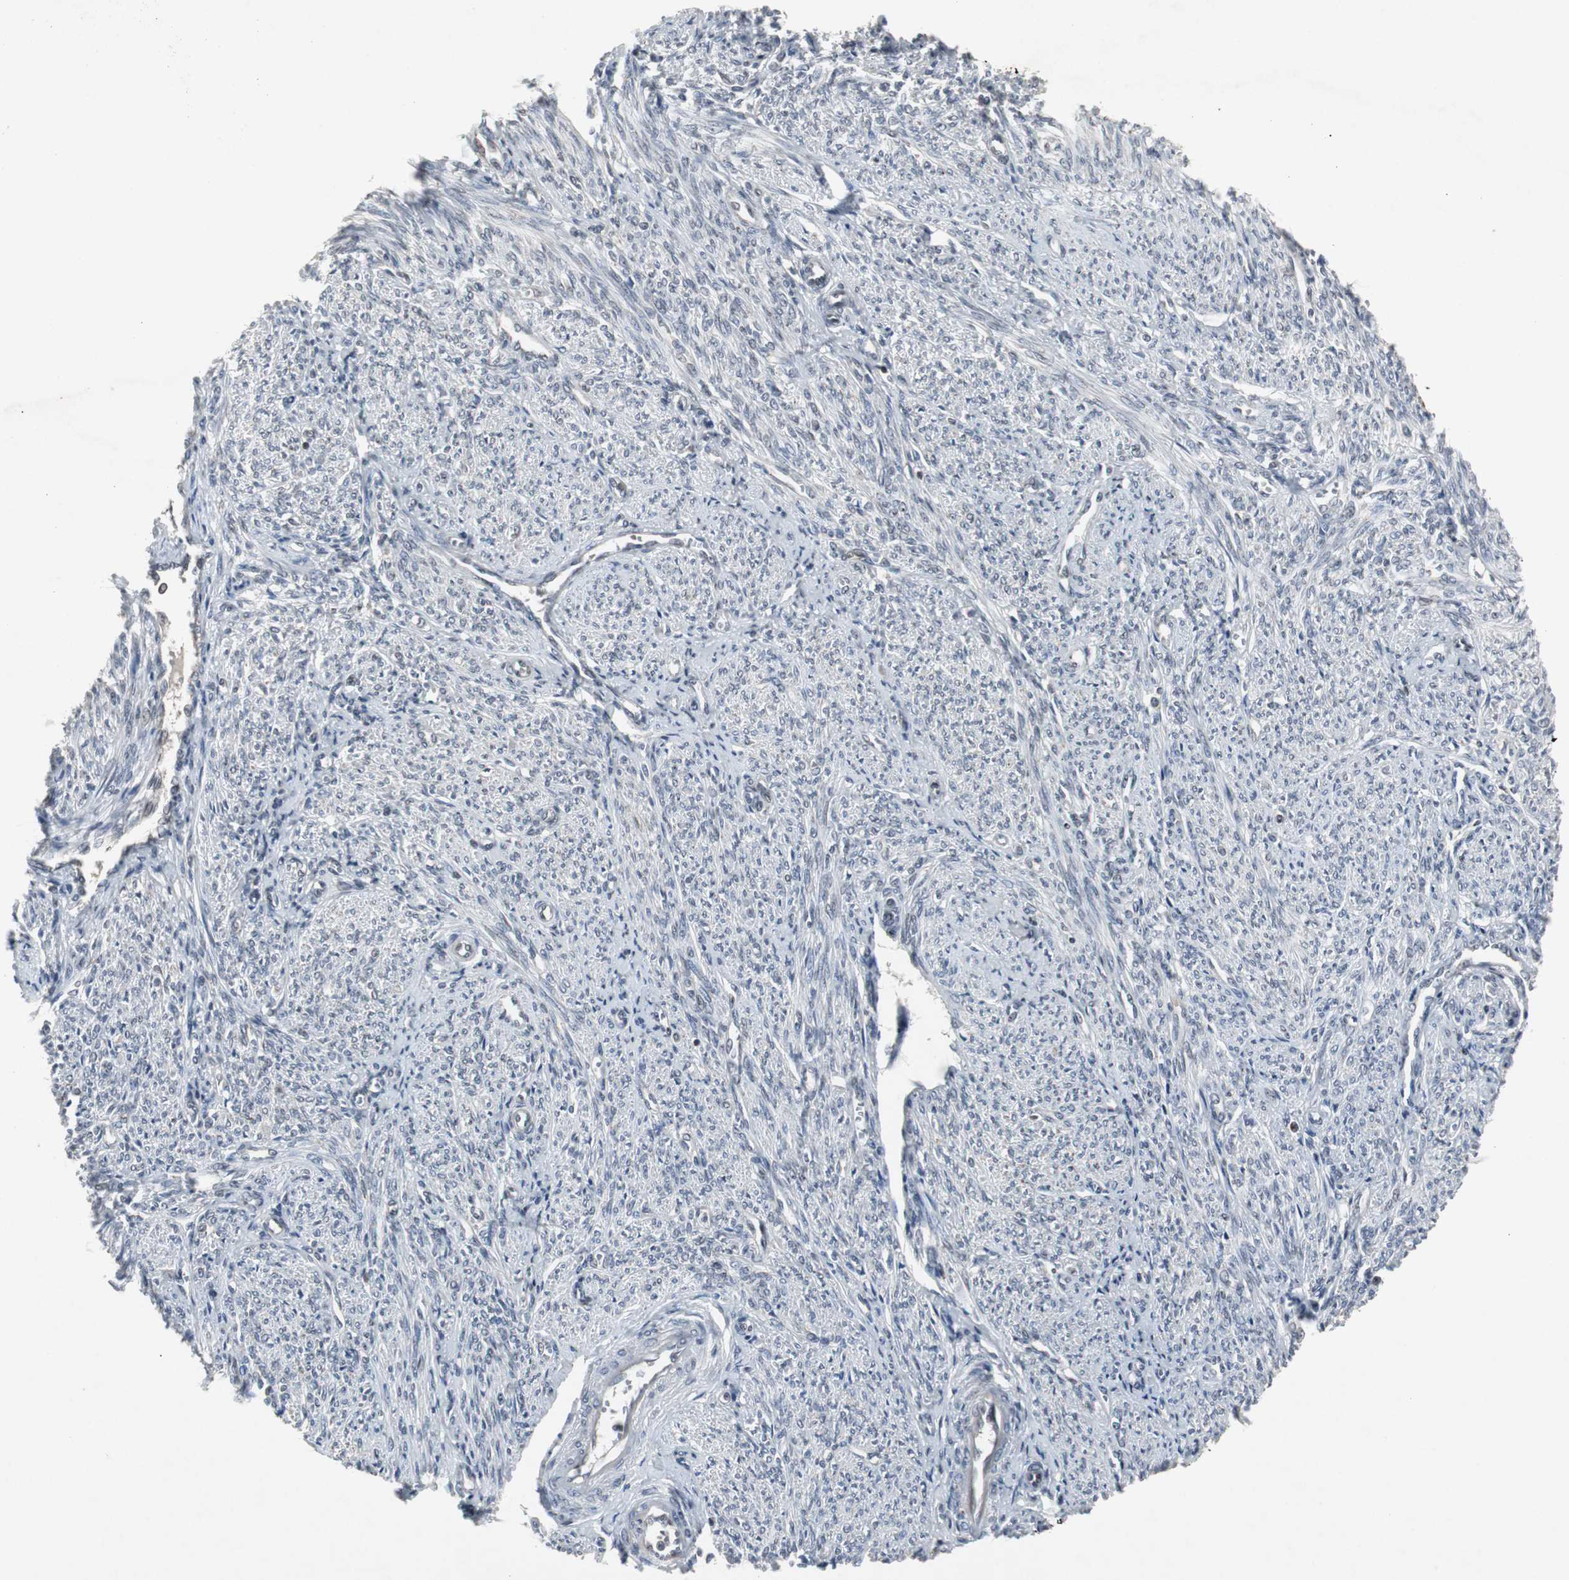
{"staining": {"intensity": "negative", "quantity": "none", "location": "none"}, "tissue": "smooth muscle", "cell_type": "Smooth muscle cells", "image_type": "normal", "snomed": [{"axis": "morphology", "description": "Normal tissue, NOS"}, {"axis": "topography", "description": "Smooth muscle"}], "caption": "High magnification brightfield microscopy of benign smooth muscle stained with DAB (3,3'-diaminobenzidine) (brown) and counterstained with hematoxylin (blue): smooth muscle cells show no significant expression.", "gene": "ZNF396", "patient": {"sex": "female", "age": 65}}